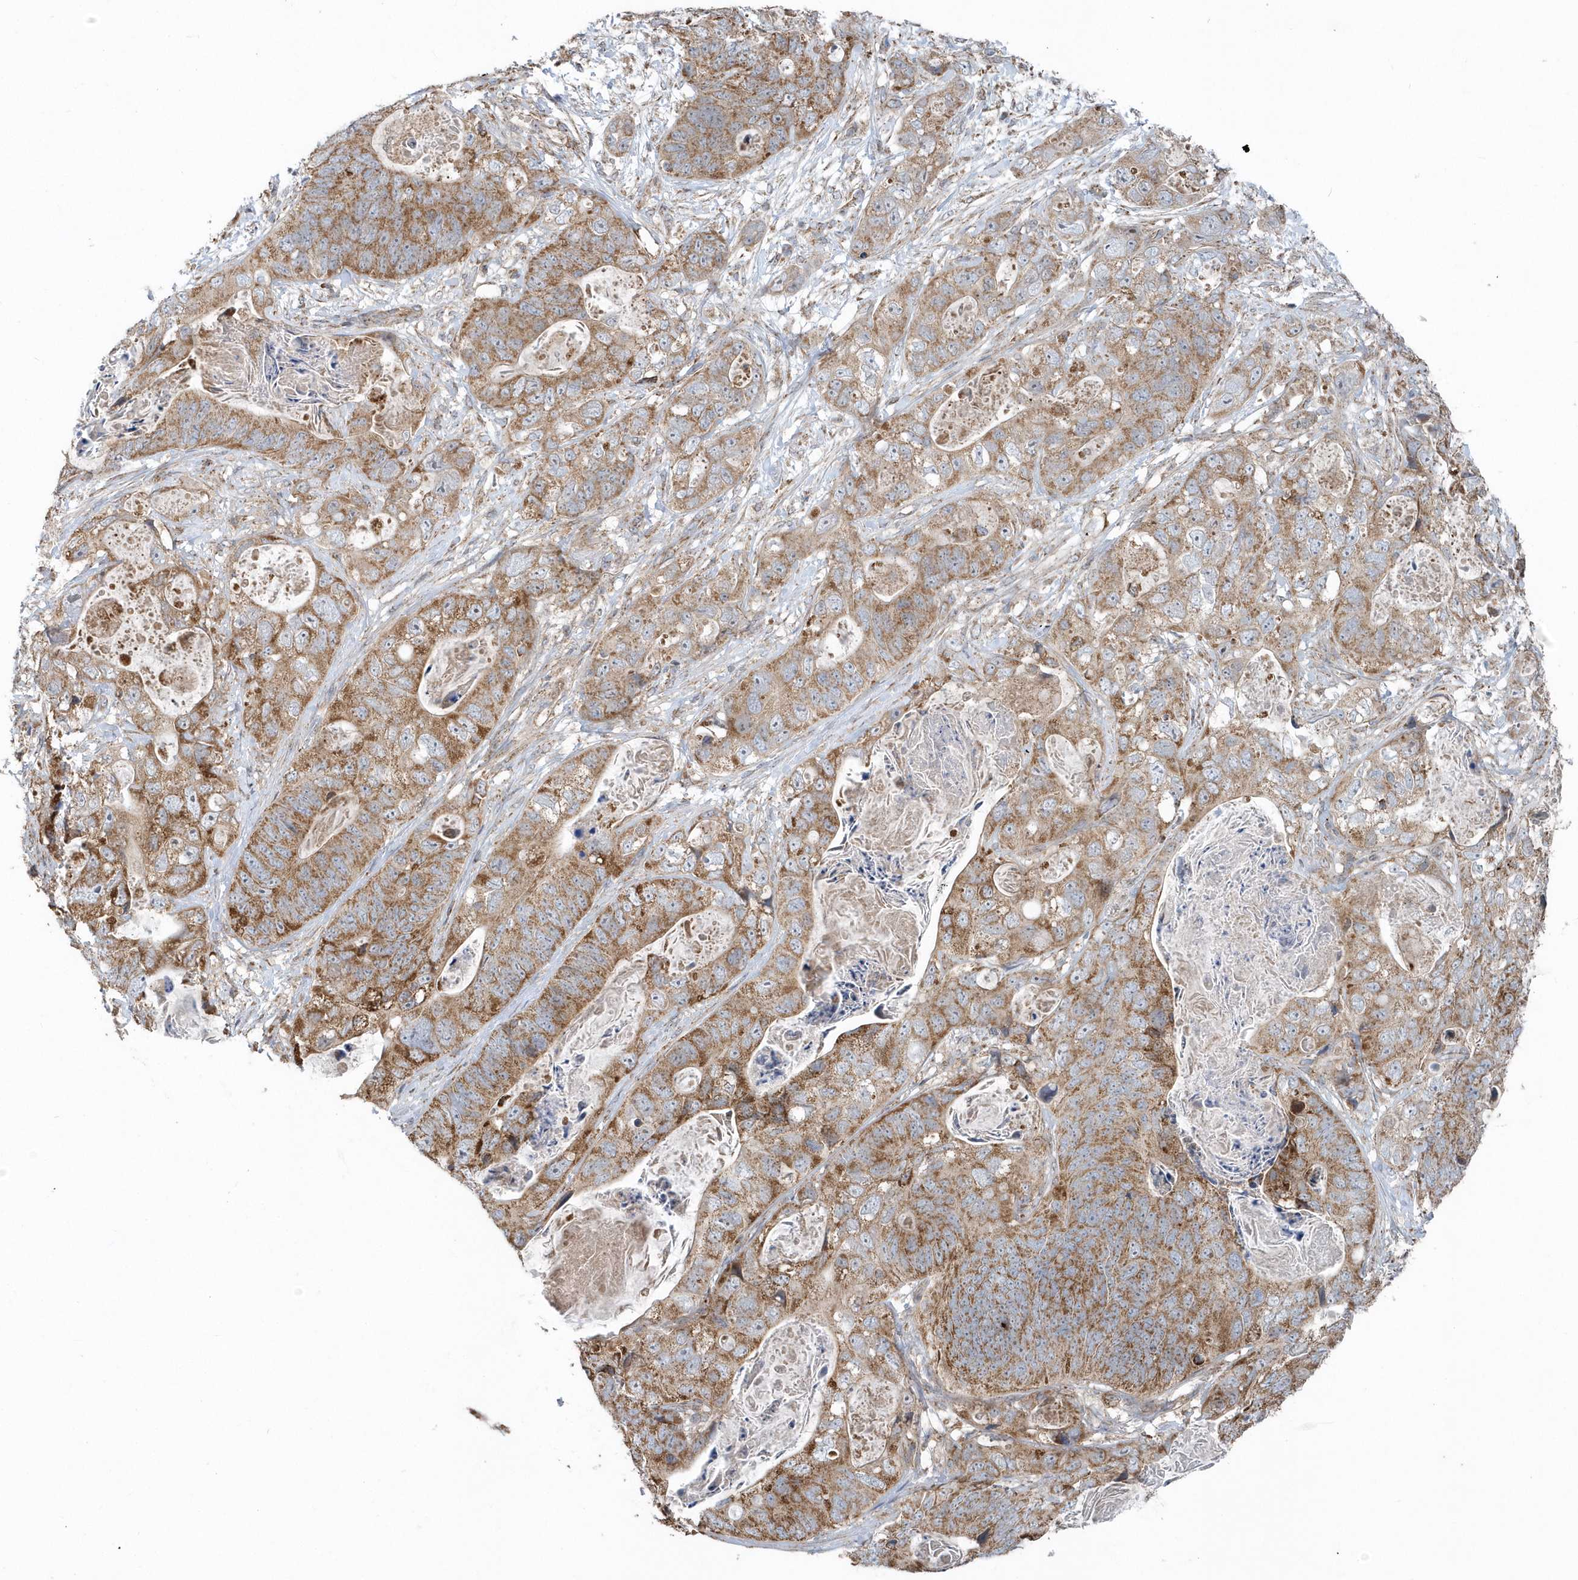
{"staining": {"intensity": "moderate", "quantity": ">75%", "location": "cytoplasmic/membranous"}, "tissue": "stomach cancer", "cell_type": "Tumor cells", "image_type": "cancer", "snomed": [{"axis": "morphology", "description": "Adenocarcinoma, NOS"}, {"axis": "topography", "description": "Stomach"}], "caption": "Immunohistochemistry of stomach cancer (adenocarcinoma) exhibits medium levels of moderate cytoplasmic/membranous expression in about >75% of tumor cells.", "gene": "PPP1R7", "patient": {"sex": "female", "age": 89}}